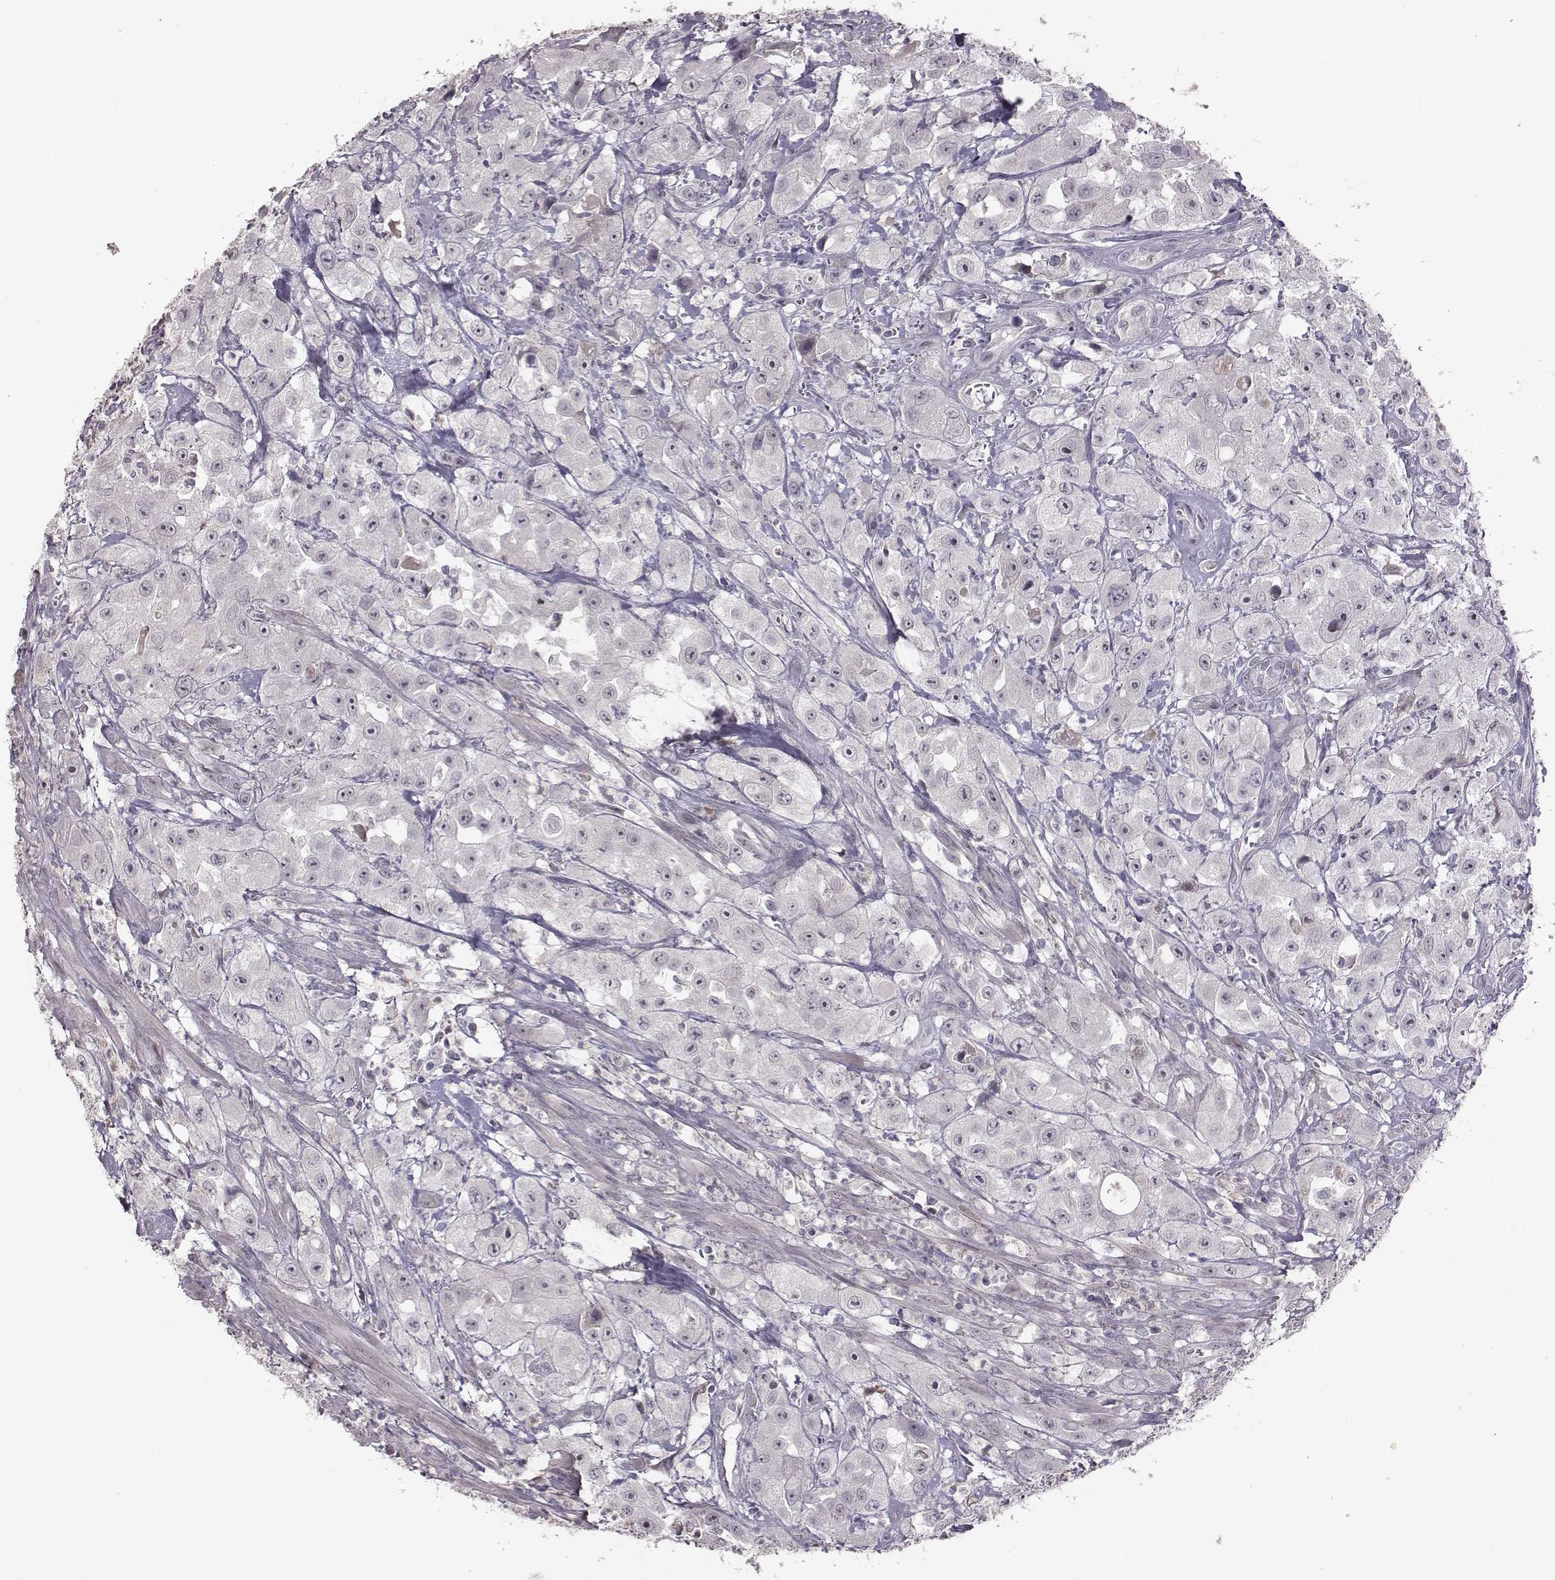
{"staining": {"intensity": "negative", "quantity": "none", "location": "none"}, "tissue": "urothelial cancer", "cell_type": "Tumor cells", "image_type": "cancer", "snomed": [{"axis": "morphology", "description": "Urothelial carcinoma, High grade"}, {"axis": "topography", "description": "Urinary bladder"}], "caption": "This is an immunohistochemistry micrograph of high-grade urothelial carcinoma. There is no positivity in tumor cells.", "gene": "SLC22A6", "patient": {"sex": "male", "age": 79}}